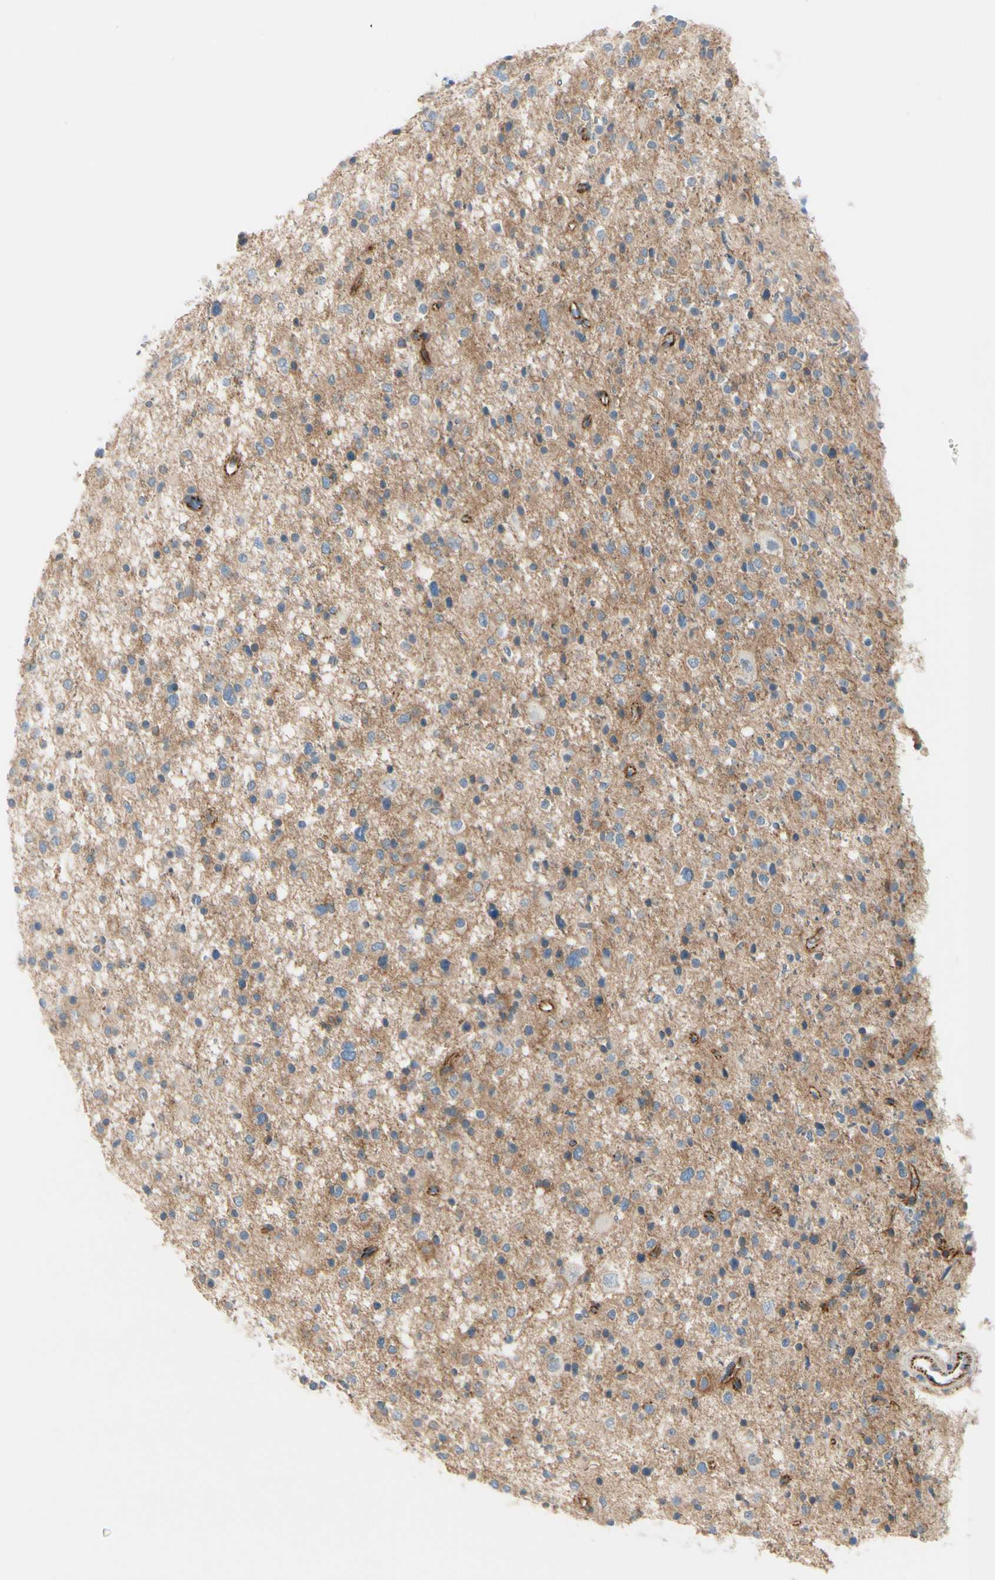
{"staining": {"intensity": "negative", "quantity": "none", "location": "none"}, "tissue": "glioma", "cell_type": "Tumor cells", "image_type": "cancer", "snomed": [{"axis": "morphology", "description": "Glioma, malignant, Low grade"}, {"axis": "topography", "description": "Brain"}], "caption": "Immunohistochemistry (IHC) histopathology image of neoplastic tissue: human glioma stained with DAB (3,3'-diaminobenzidine) shows no significant protein positivity in tumor cells.", "gene": "TJP1", "patient": {"sex": "female", "age": 37}}